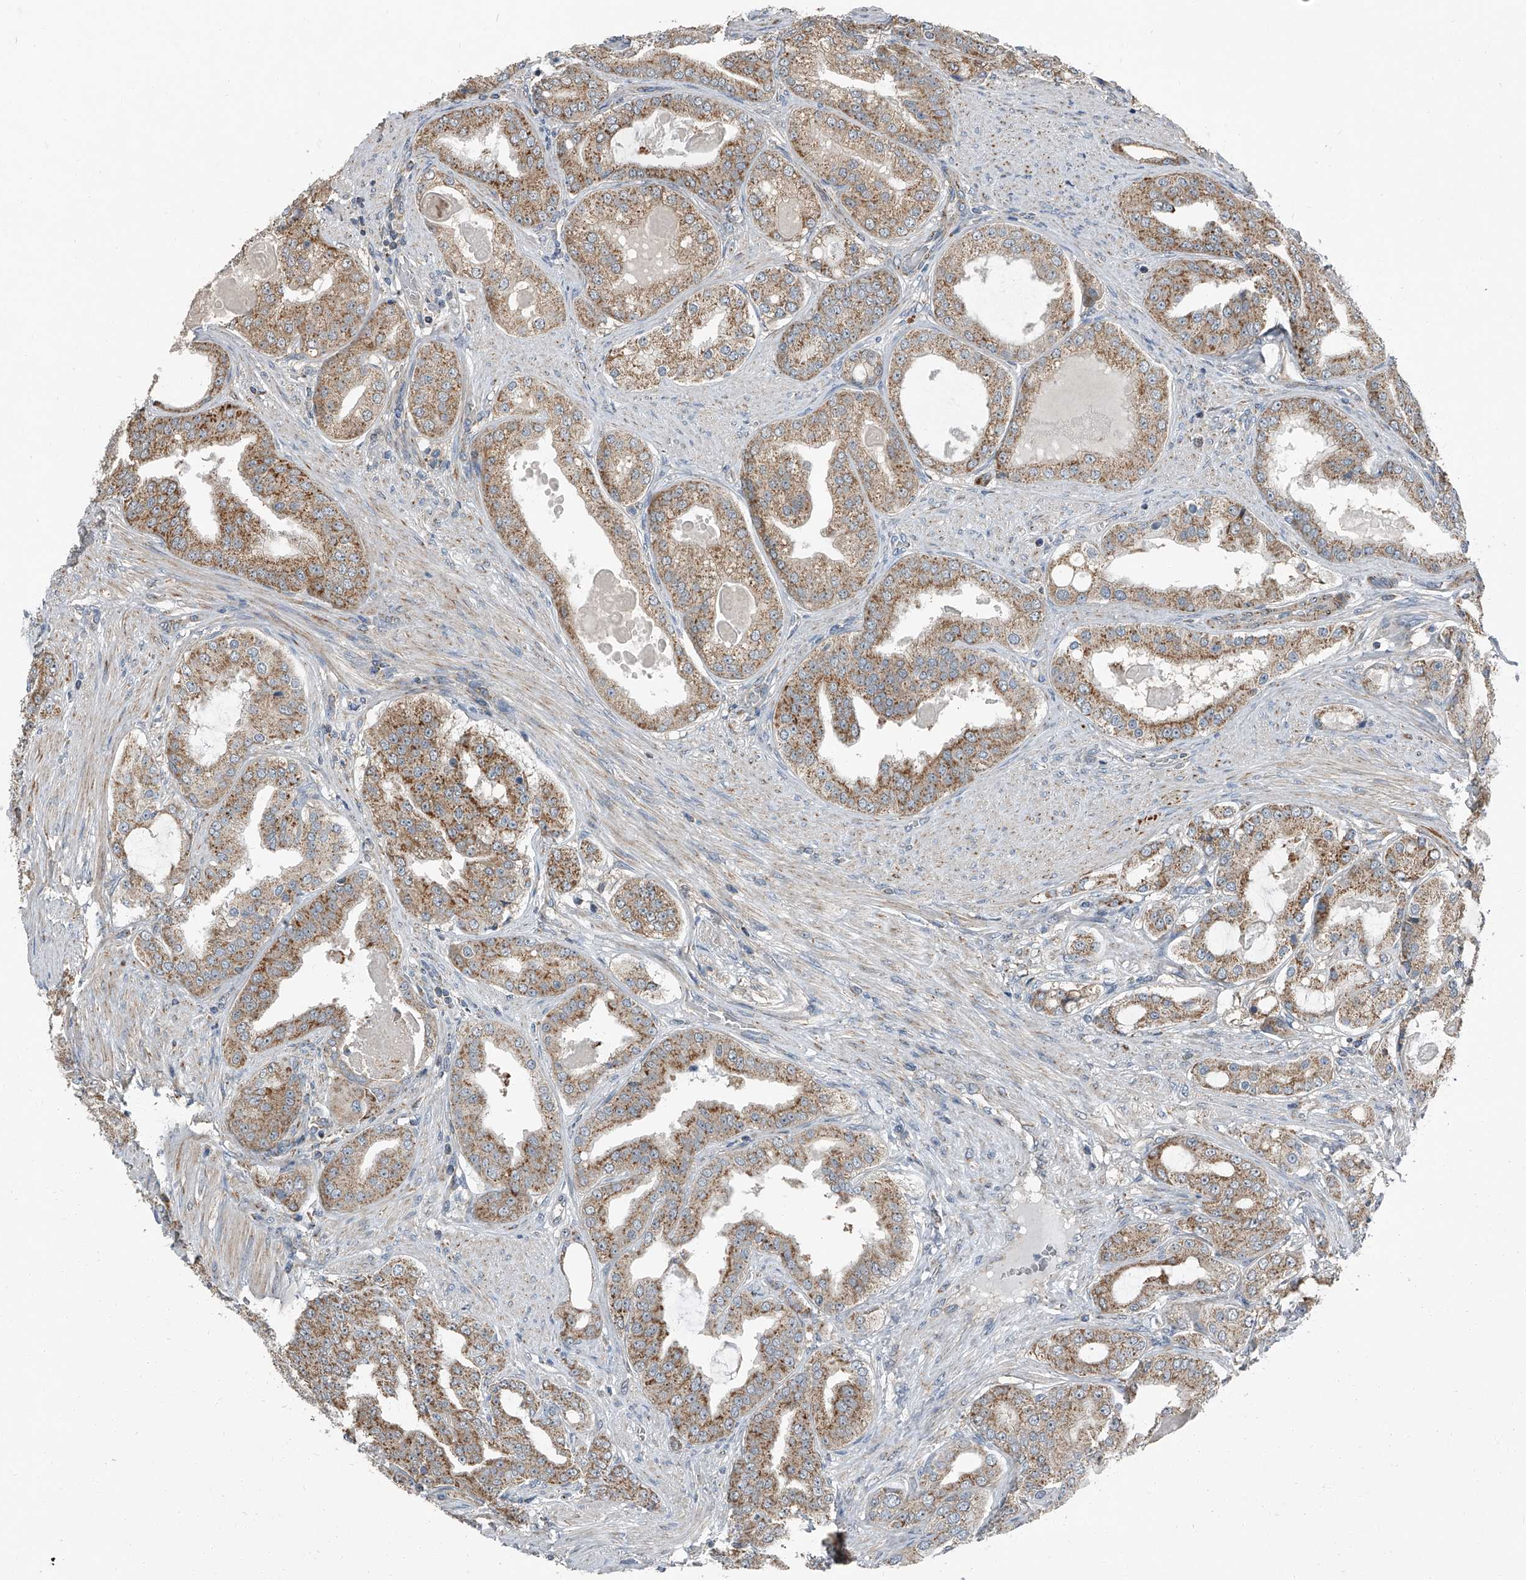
{"staining": {"intensity": "moderate", "quantity": ">75%", "location": "cytoplasmic/membranous"}, "tissue": "prostate cancer", "cell_type": "Tumor cells", "image_type": "cancer", "snomed": [{"axis": "morphology", "description": "Adenocarcinoma, High grade"}, {"axis": "topography", "description": "Prostate"}], "caption": "Human prostate cancer stained with a protein marker reveals moderate staining in tumor cells.", "gene": "CHRNA7", "patient": {"sex": "male", "age": 60}}